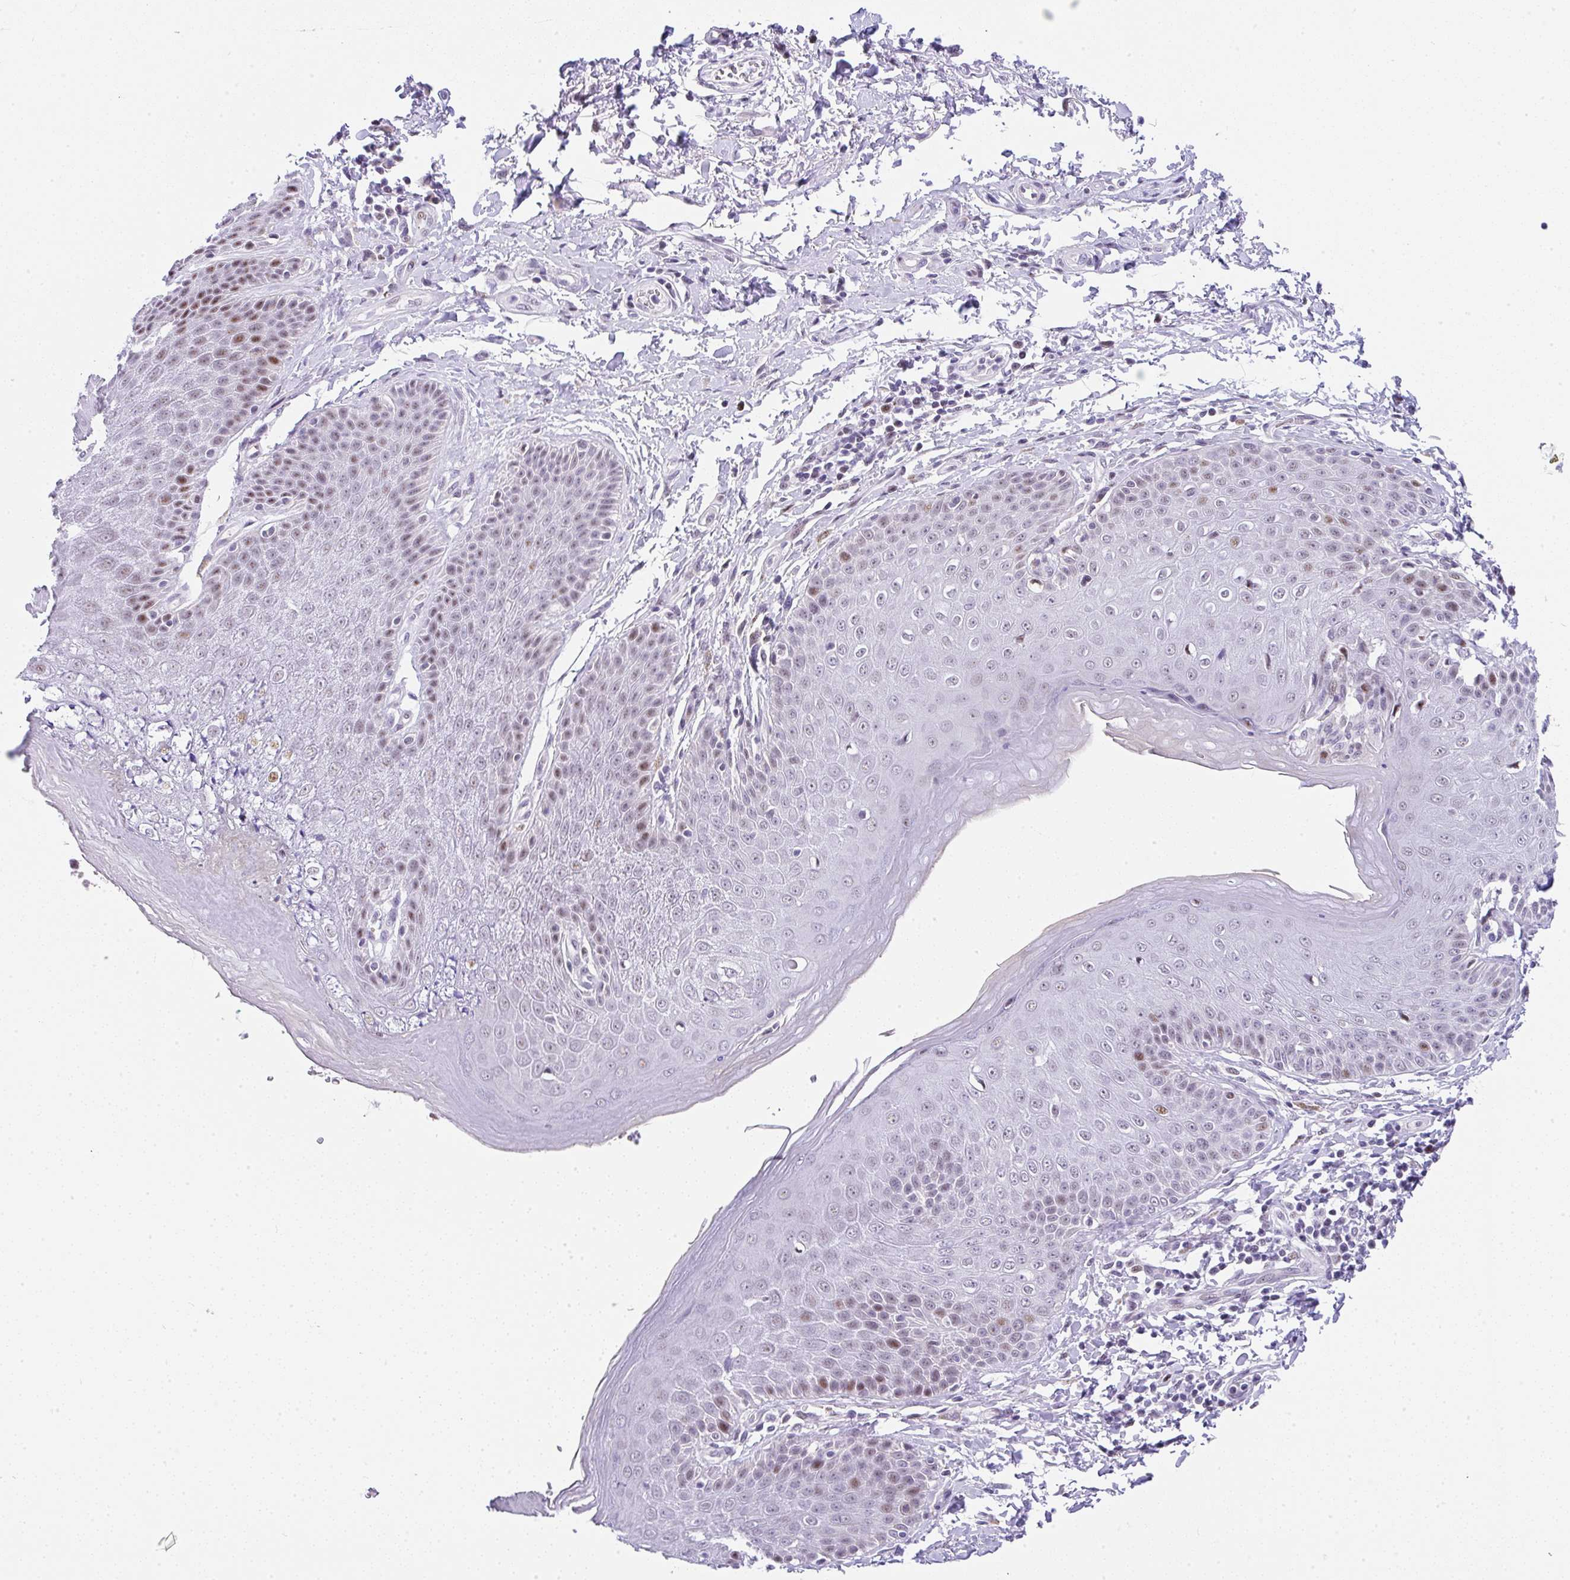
{"staining": {"intensity": "moderate", "quantity": "25%-75%", "location": "nuclear"}, "tissue": "skin", "cell_type": "Epidermal cells", "image_type": "normal", "snomed": [{"axis": "morphology", "description": "Normal tissue, NOS"}, {"axis": "topography", "description": "Peripheral nerve tissue"}], "caption": "About 25%-75% of epidermal cells in normal human skin exhibit moderate nuclear protein expression as visualized by brown immunohistochemical staining.", "gene": "NR1D2", "patient": {"sex": "male", "age": 51}}